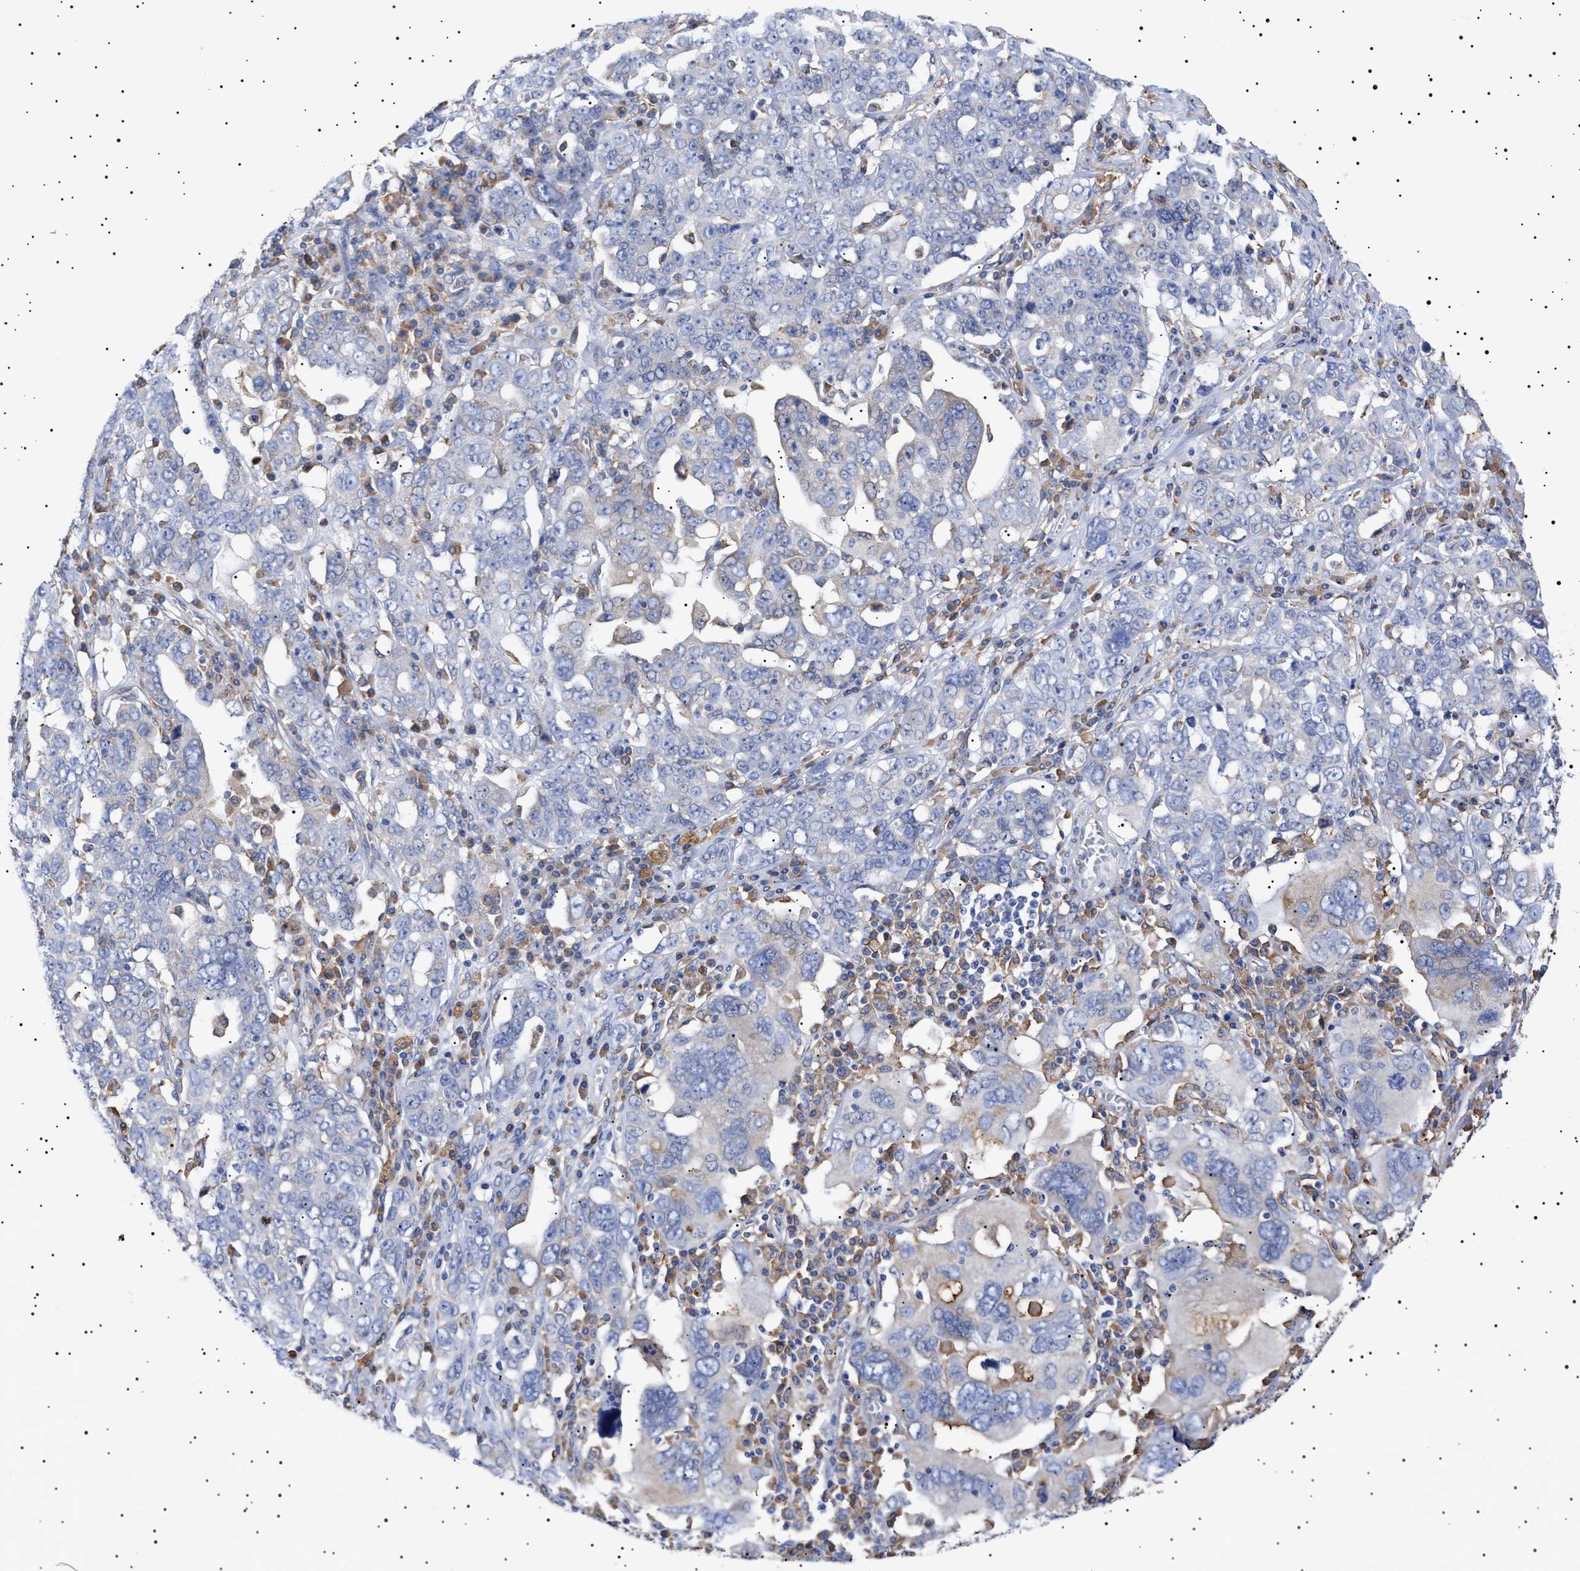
{"staining": {"intensity": "negative", "quantity": "none", "location": "none"}, "tissue": "ovarian cancer", "cell_type": "Tumor cells", "image_type": "cancer", "snomed": [{"axis": "morphology", "description": "Carcinoma, endometroid"}, {"axis": "topography", "description": "Ovary"}], "caption": "High power microscopy photomicrograph of an immunohistochemistry (IHC) photomicrograph of ovarian cancer (endometroid carcinoma), revealing no significant staining in tumor cells.", "gene": "ERCC6L2", "patient": {"sex": "female", "age": 62}}